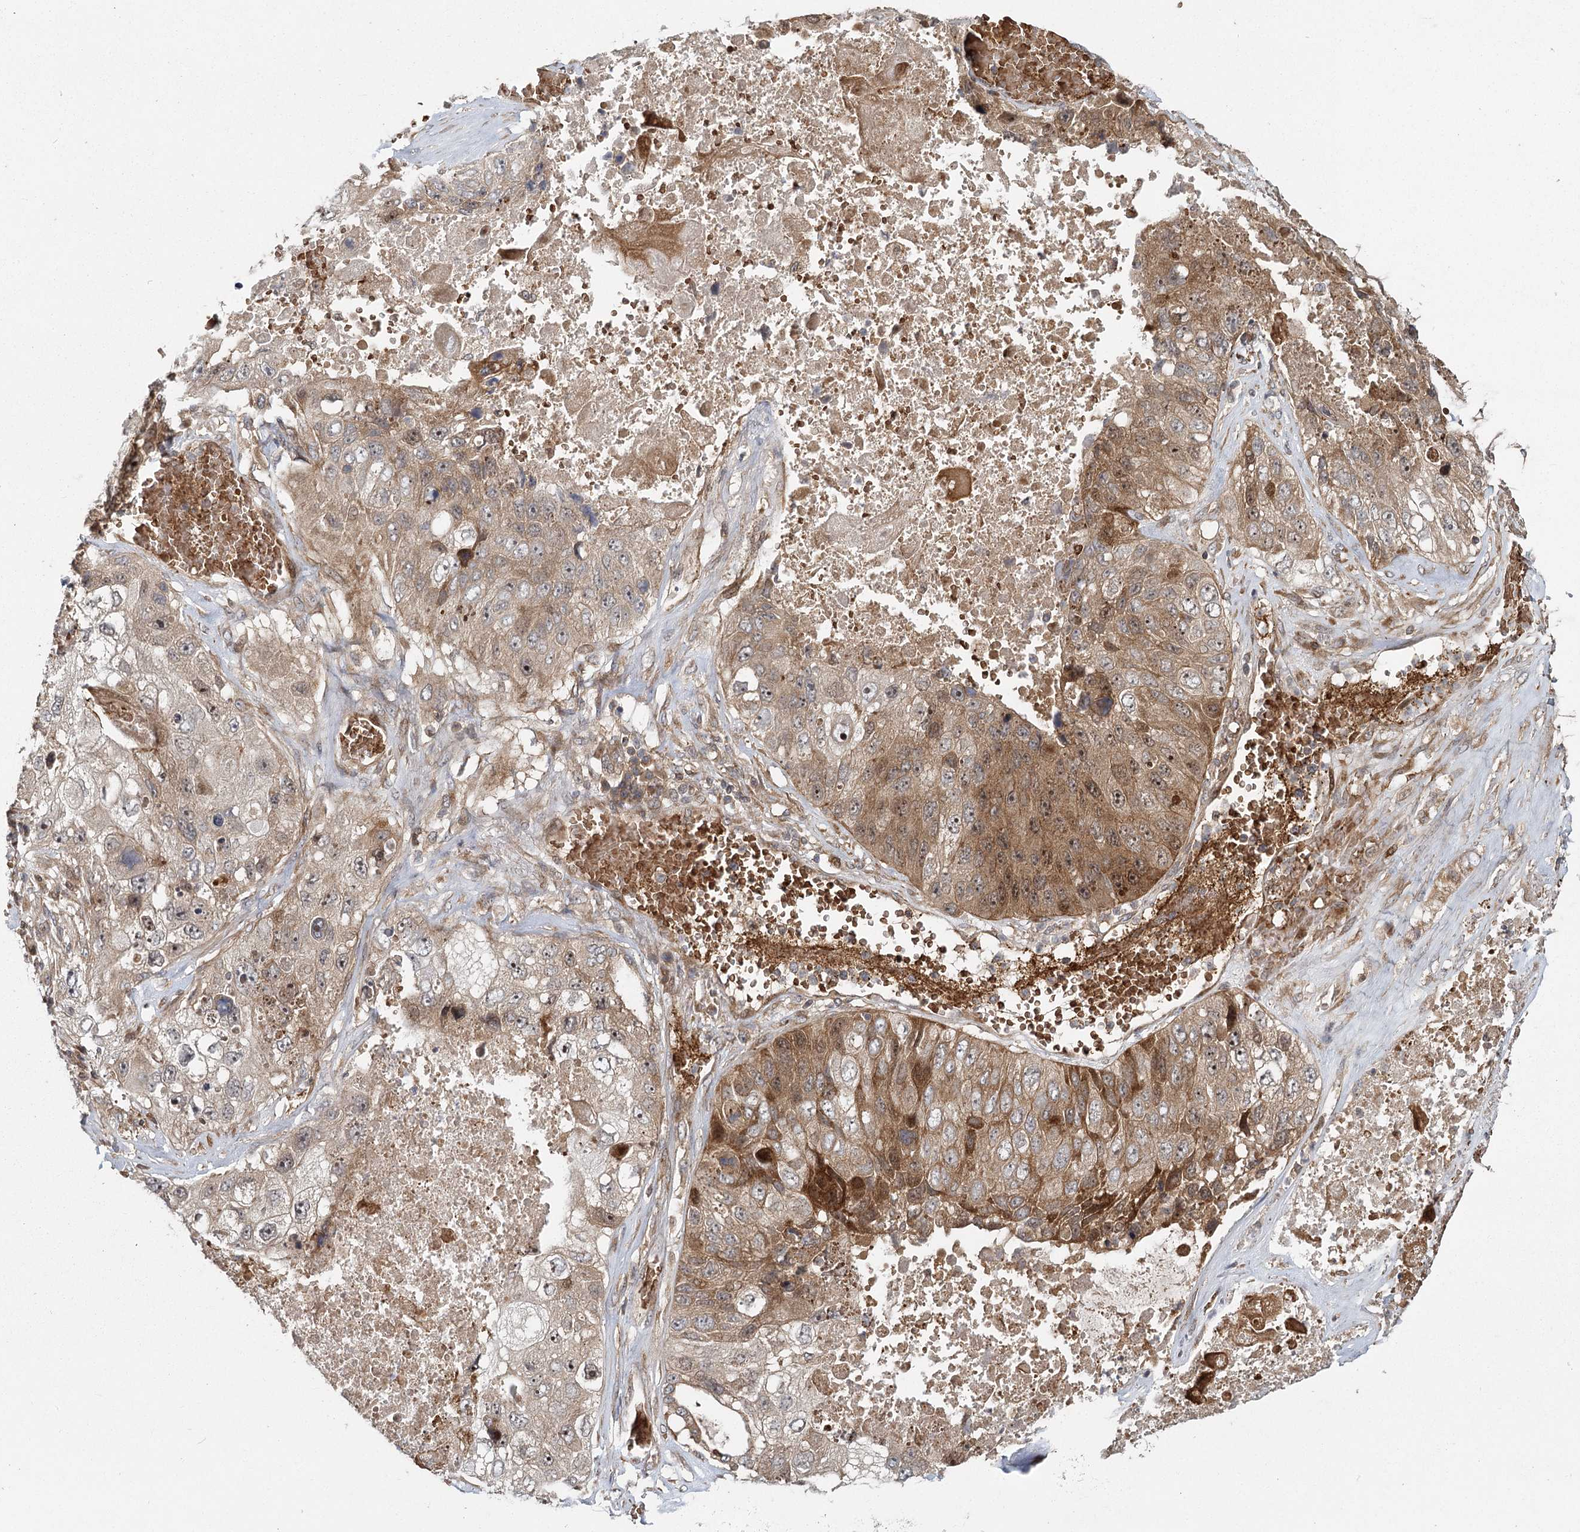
{"staining": {"intensity": "moderate", "quantity": "25%-75%", "location": "cytoplasmic/membranous,nuclear"}, "tissue": "lung cancer", "cell_type": "Tumor cells", "image_type": "cancer", "snomed": [{"axis": "morphology", "description": "Squamous cell carcinoma, NOS"}, {"axis": "topography", "description": "Lung"}], "caption": "Squamous cell carcinoma (lung) stained with immunohistochemistry reveals moderate cytoplasmic/membranous and nuclear positivity in approximately 25%-75% of tumor cells.", "gene": "RAPGEF6", "patient": {"sex": "male", "age": 61}}